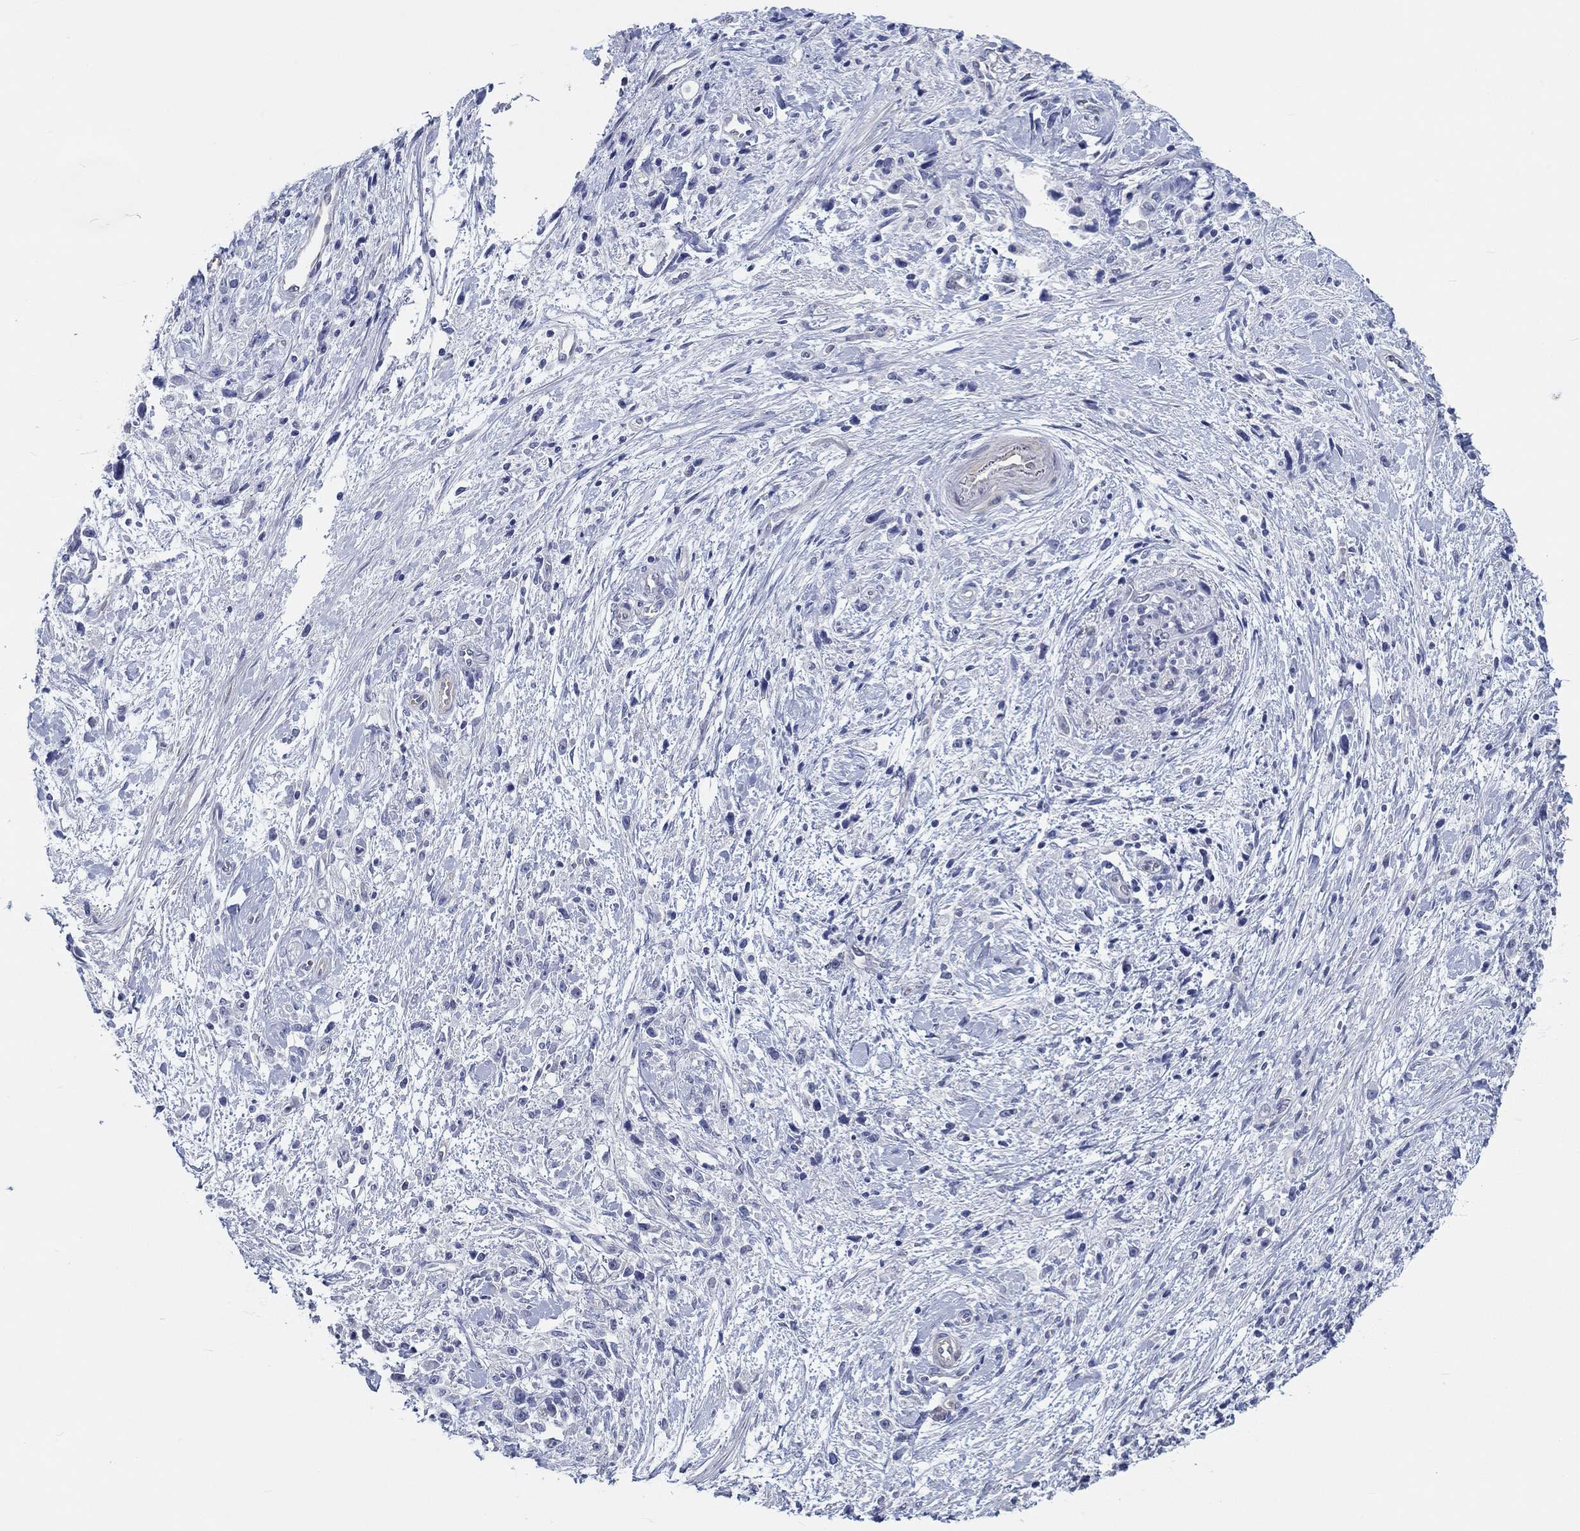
{"staining": {"intensity": "negative", "quantity": "none", "location": "none"}, "tissue": "stomach cancer", "cell_type": "Tumor cells", "image_type": "cancer", "snomed": [{"axis": "morphology", "description": "Adenocarcinoma, NOS"}, {"axis": "topography", "description": "Stomach"}], "caption": "A photomicrograph of stomach adenocarcinoma stained for a protein reveals no brown staining in tumor cells.", "gene": "CRYGD", "patient": {"sex": "female", "age": 59}}